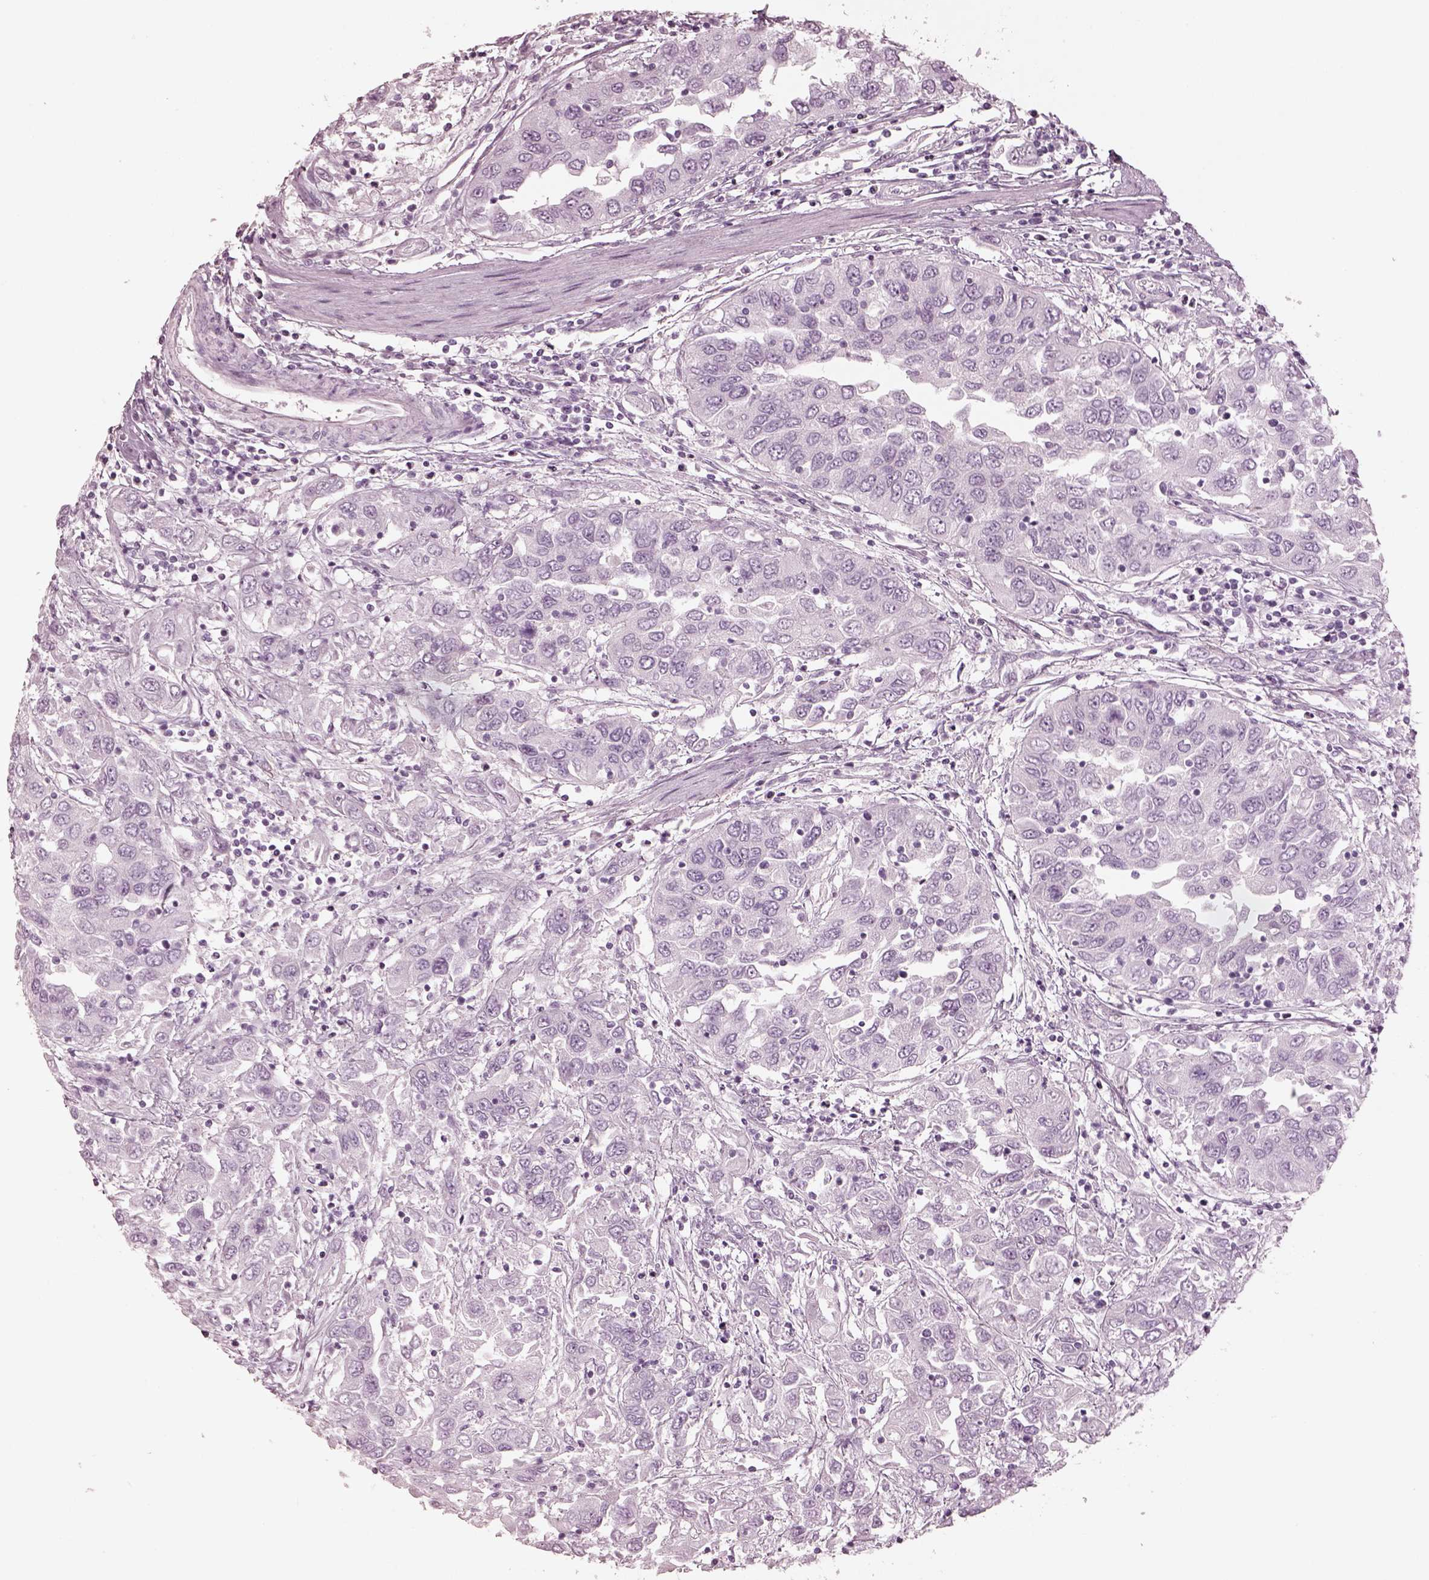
{"staining": {"intensity": "negative", "quantity": "none", "location": "none"}, "tissue": "urothelial cancer", "cell_type": "Tumor cells", "image_type": "cancer", "snomed": [{"axis": "morphology", "description": "Urothelial carcinoma, High grade"}, {"axis": "topography", "description": "Urinary bladder"}], "caption": "The photomicrograph demonstrates no significant positivity in tumor cells of urothelial carcinoma (high-grade).", "gene": "OPN4", "patient": {"sex": "male", "age": 76}}